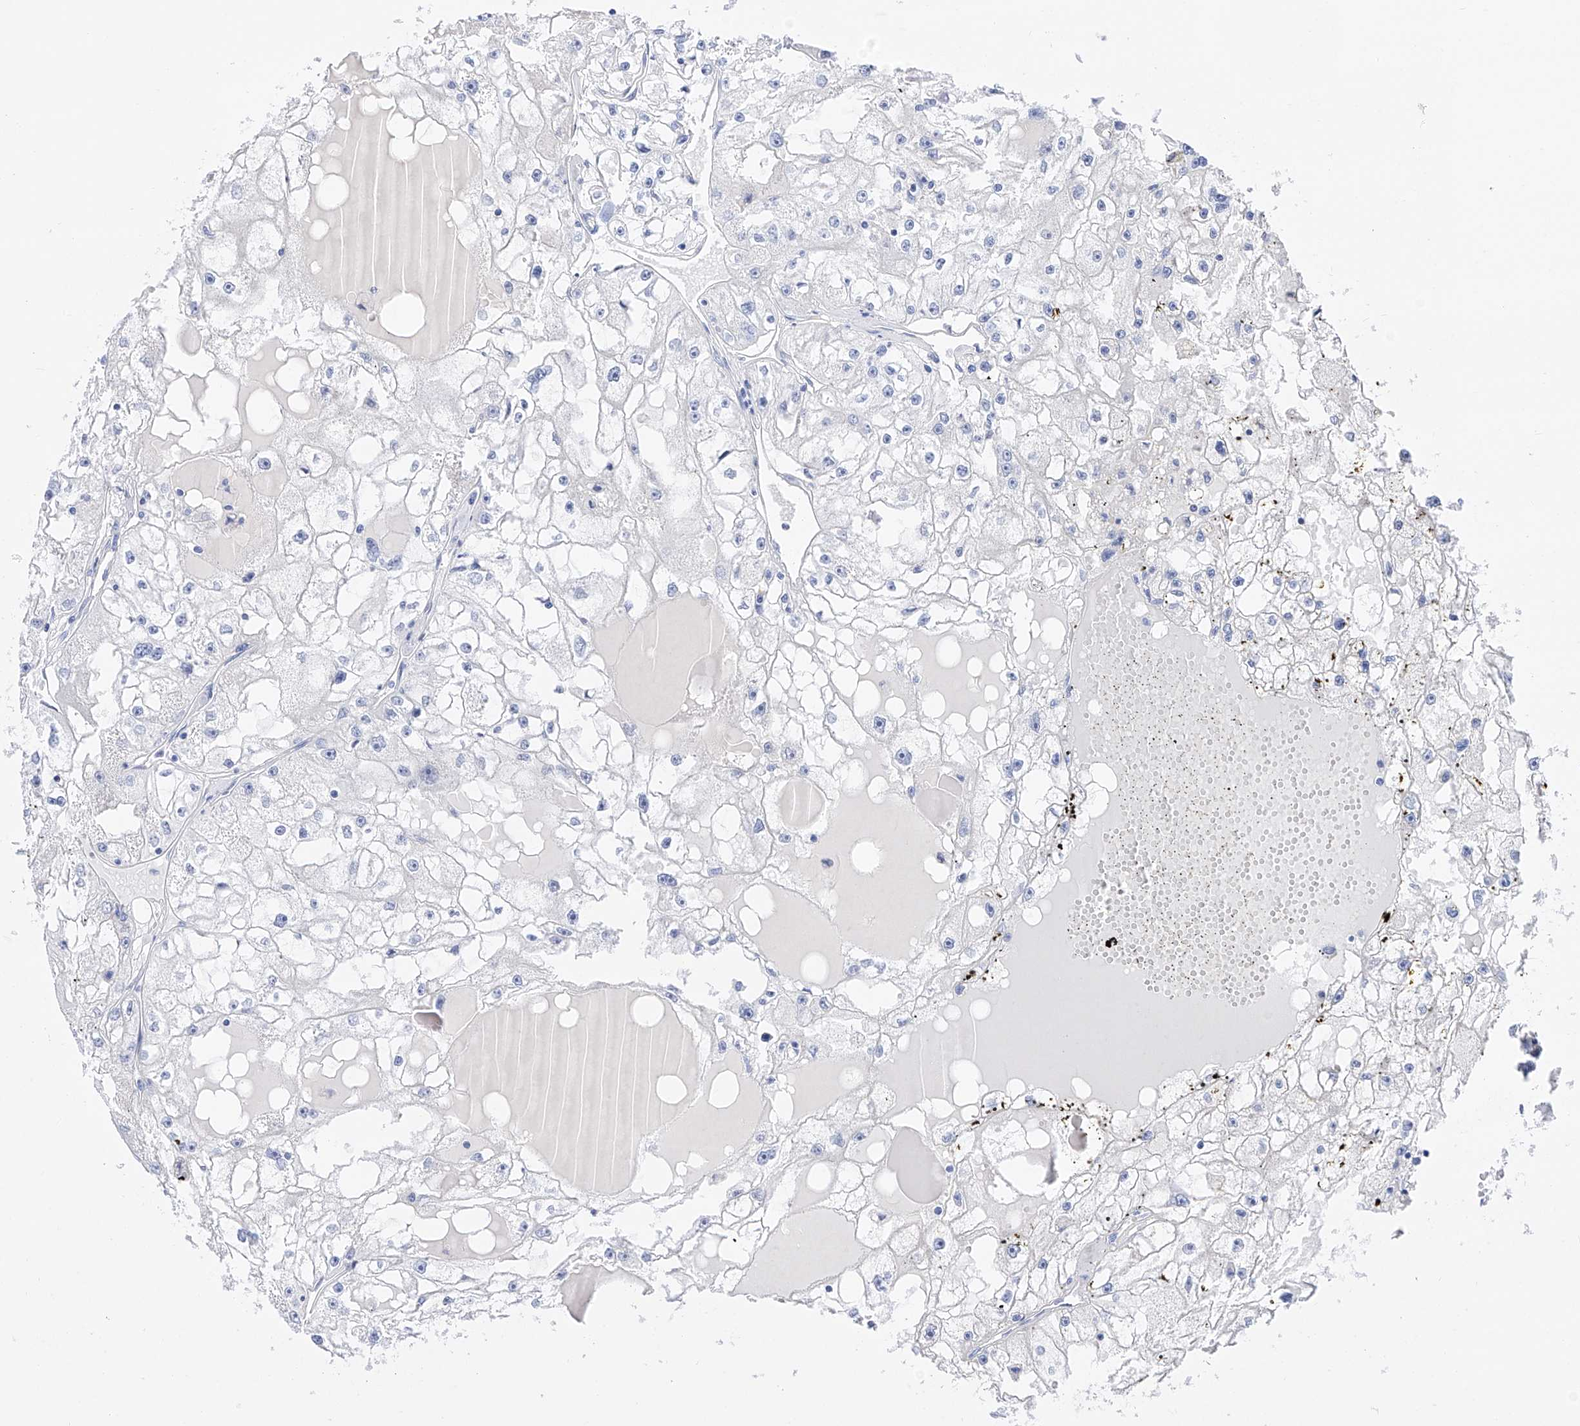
{"staining": {"intensity": "negative", "quantity": "none", "location": "none"}, "tissue": "renal cancer", "cell_type": "Tumor cells", "image_type": "cancer", "snomed": [{"axis": "morphology", "description": "Adenocarcinoma, NOS"}, {"axis": "topography", "description": "Kidney"}], "caption": "High magnification brightfield microscopy of adenocarcinoma (renal) stained with DAB (3,3'-diaminobenzidine) (brown) and counterstained with hematoxylin (blue): tumor cells show no significant staining.", "gene": "TRPC7", "patient": {"sex": "male", "age": 56}}